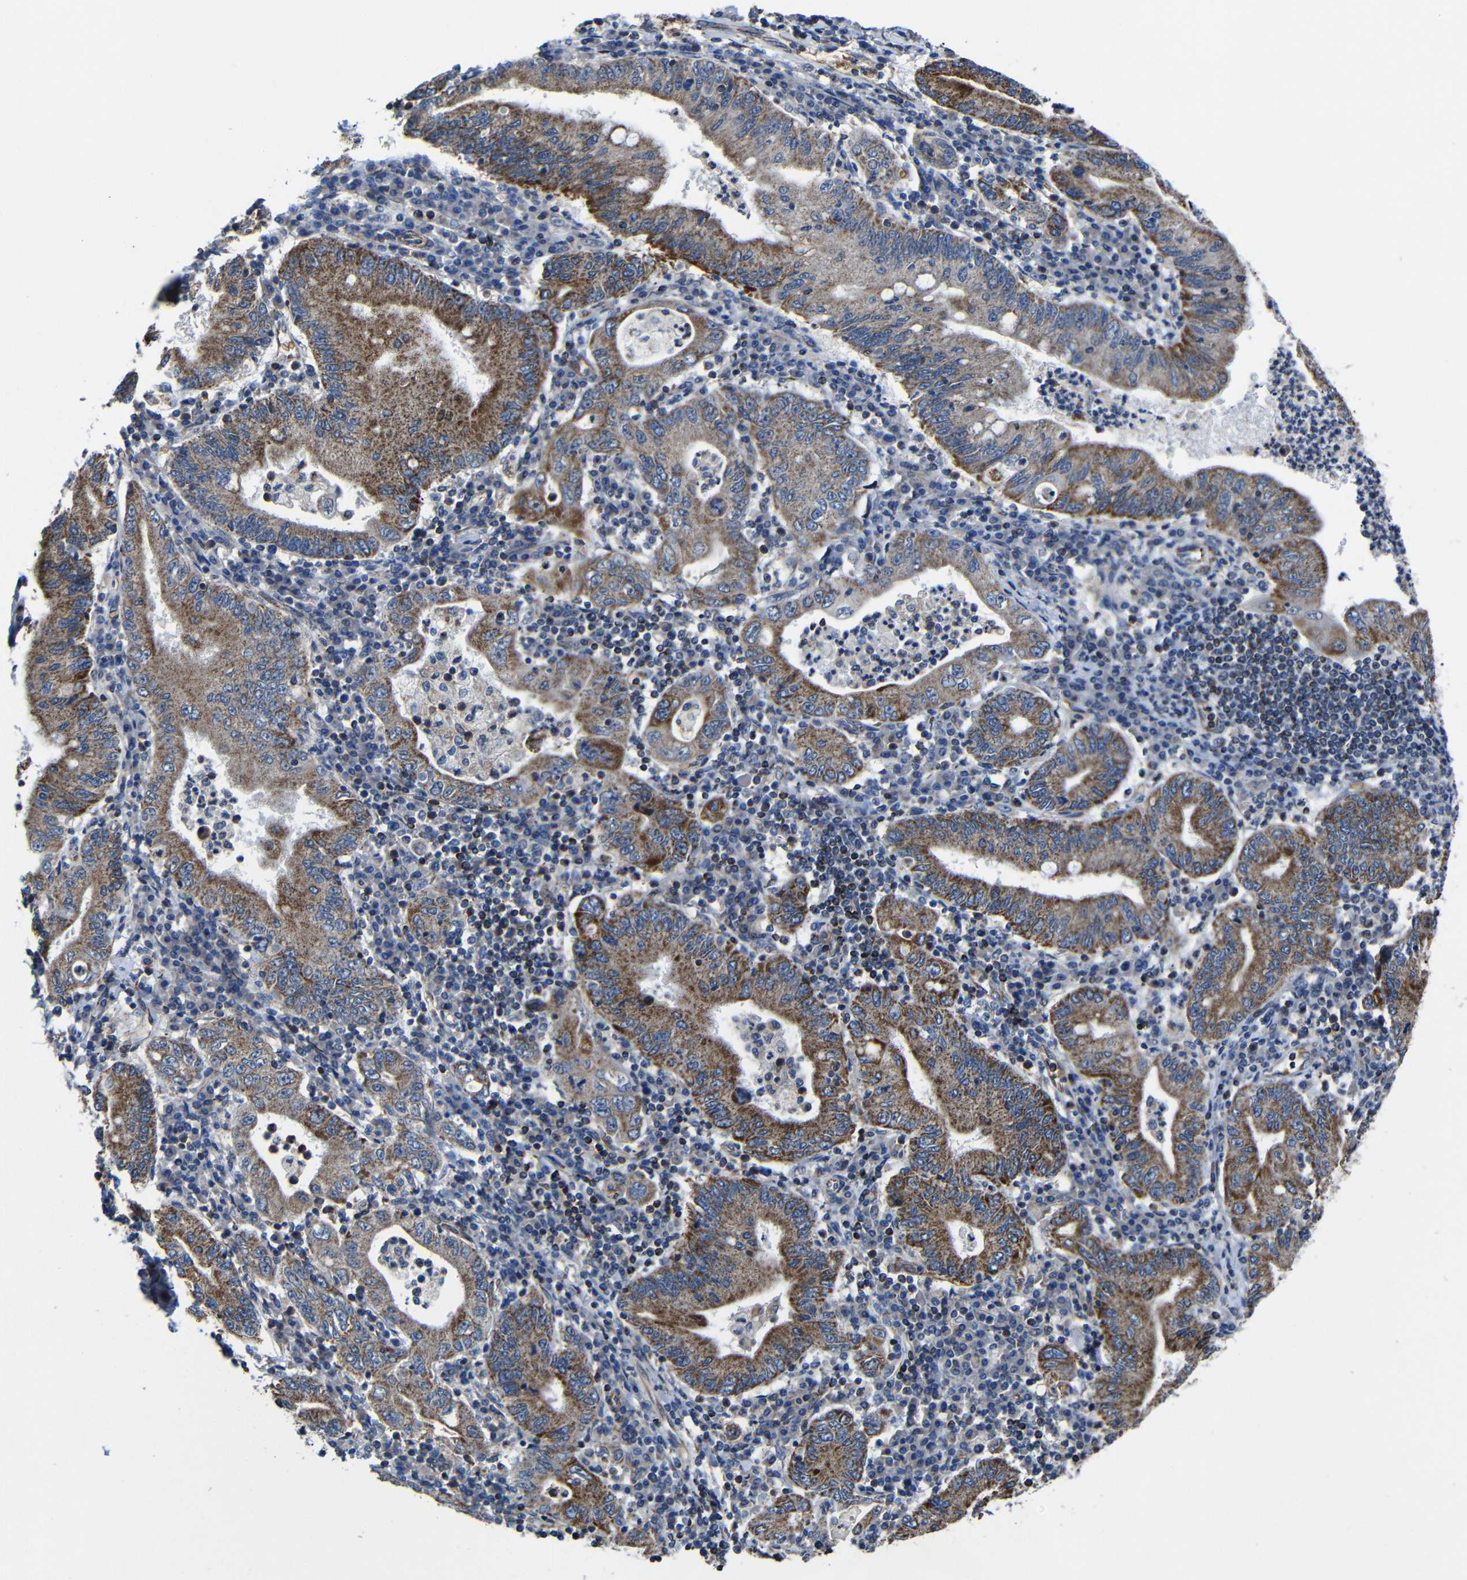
{"staining": {"intensity": "moderate", "quantity": ">75%", "location": "cytoplasmic/membranous"}, "tissue": "stomach cancer", "cell_type": "Tumor cells", "image_type": "cancer", "snomed": [{"axis": "morphology", "description": "Normal tissue, NOS"}, {"axis": "morphology", "description": "Adenocarcinoma, NOS"}, {"axis": "topography", "description": "Esophagus"}, {"axis": "topography", "description": "Stomach, upper"}, {"axis": "topography", "description": "Peripheral nerve tissue"}], "caption": "Stomach cancer (adenocarcinoma) stained with a brown dye demonstrates moderate cytoplasmic/membranous positive positivity in approximately >75% of tumor cells.", "gene": "CA5B", "patient": {"sex": "male", "age": 62}}